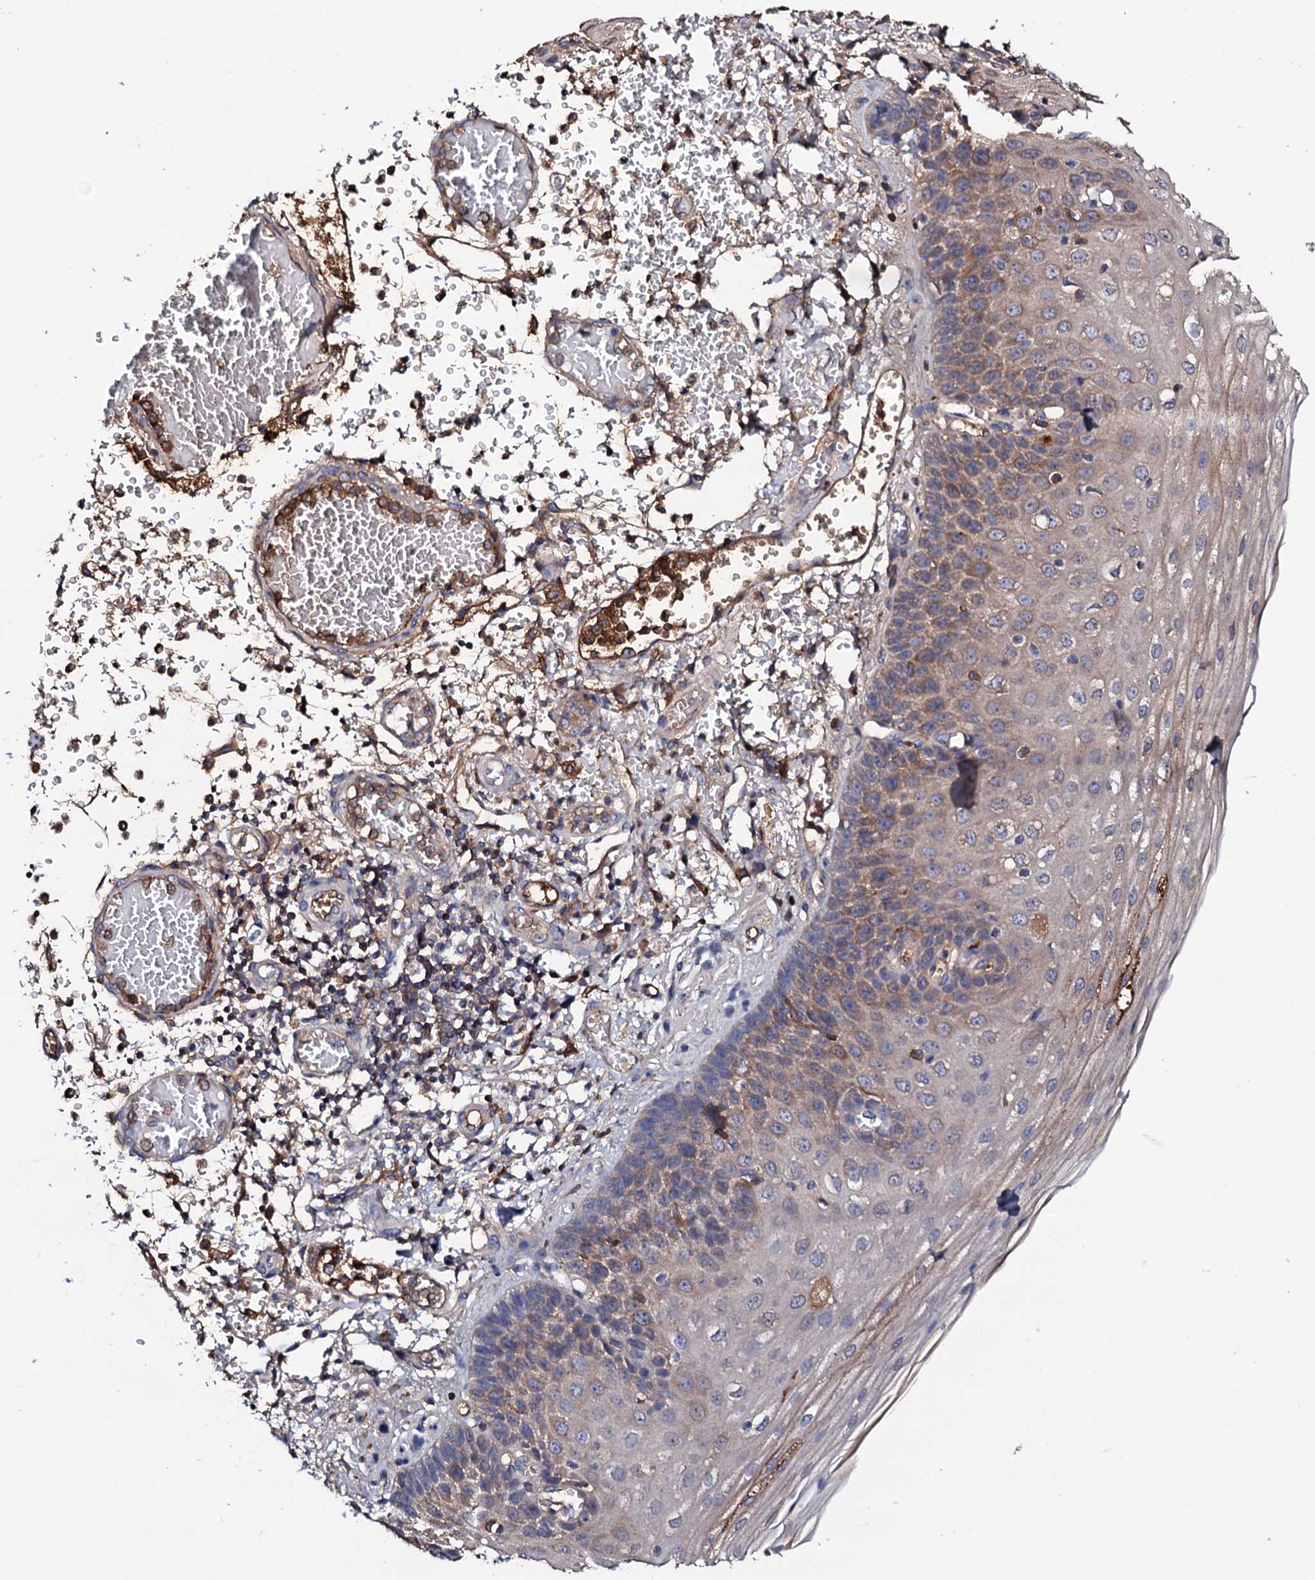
{"staining": {"intensity": "weak", "quantity": "25%-75%", "location": "cytoplasmic/membranous"}, "tissue": "esophagus", "cell_type": "Squamous epithelial cells", "image_type": "normal", "snomed": [{"axis": "morphology", "description": "Normal tissue, NOS"}, {"axis": "topography", "description": "Esophagus"}], "caption": "Immunohistochemical staining of unremarkable human esophagus reveals weak cytoplasmic/membranous protein expression in approximately 25%-75% of squamous epithelial cells. The protein is stained brown, and the nuclei are stained in blue (DAB (3,3'-diaminobenzidine) IHC with brightfield microscopy, high magnification).", "gene": "TCAF2C", "patient": {"sex": "male", "age": 81}}